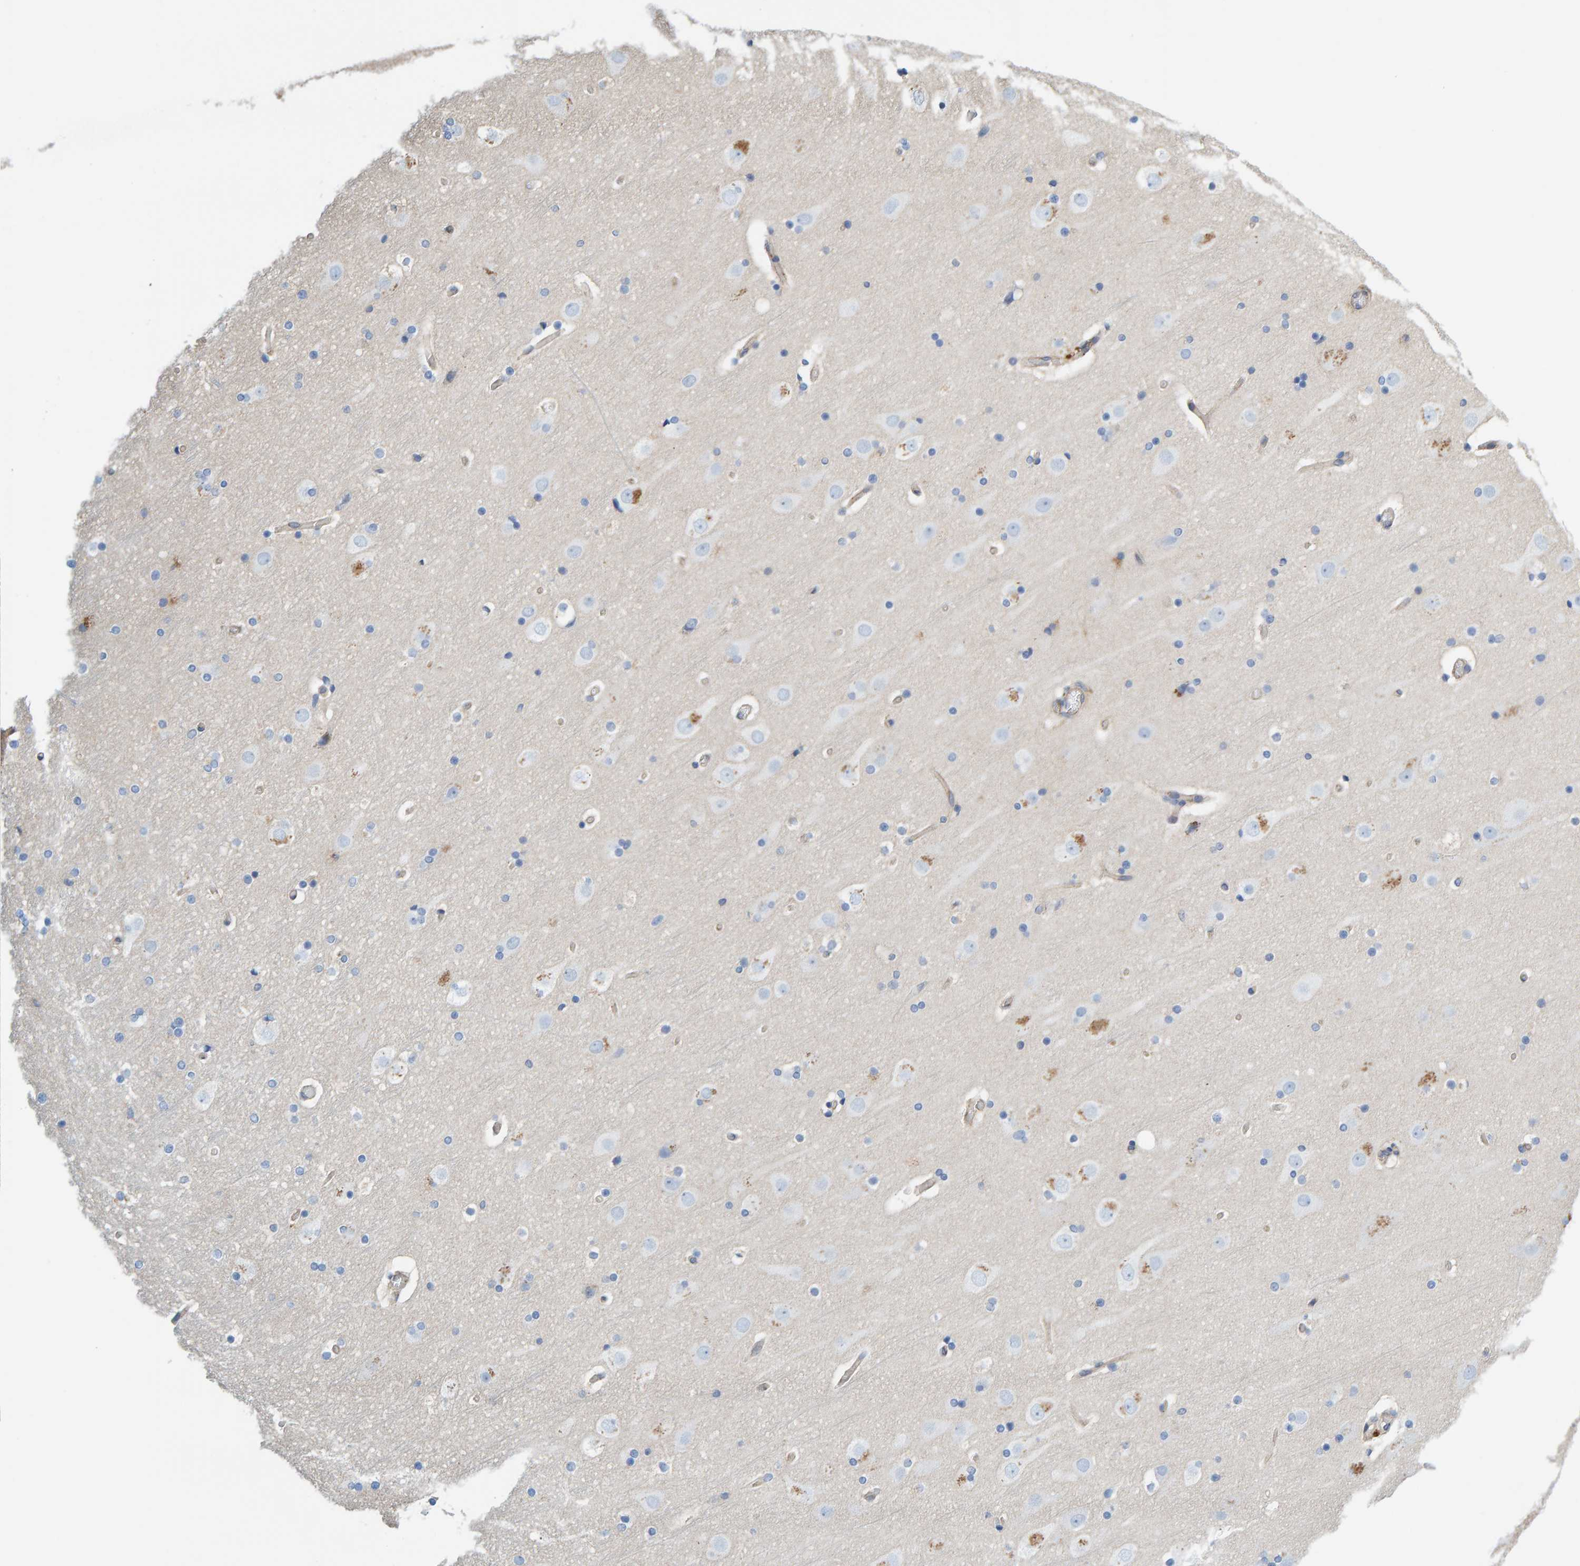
{"staining": {"intensity": "weak", "quantity": "25%-75%", "location": "cytoplasmic/membranous"}, "tissue": "cerebral cortex", "cell_type": "Endothelial cells", "image_type": "normal", "snomed": [{"axis": "morphology", "description": "Normal tissue, NOS"}, {"axis": "topography", "description": "Cerebral cortex"}], "caption": "Brown immunohistochemical staining in benign cerebral cortex shows weak cytoplasmic/membranous positivity in approximately 25%-75% of endothelial cells.", "gene": "PRKD2", "patient": {"sex": "male", "age": 57}}